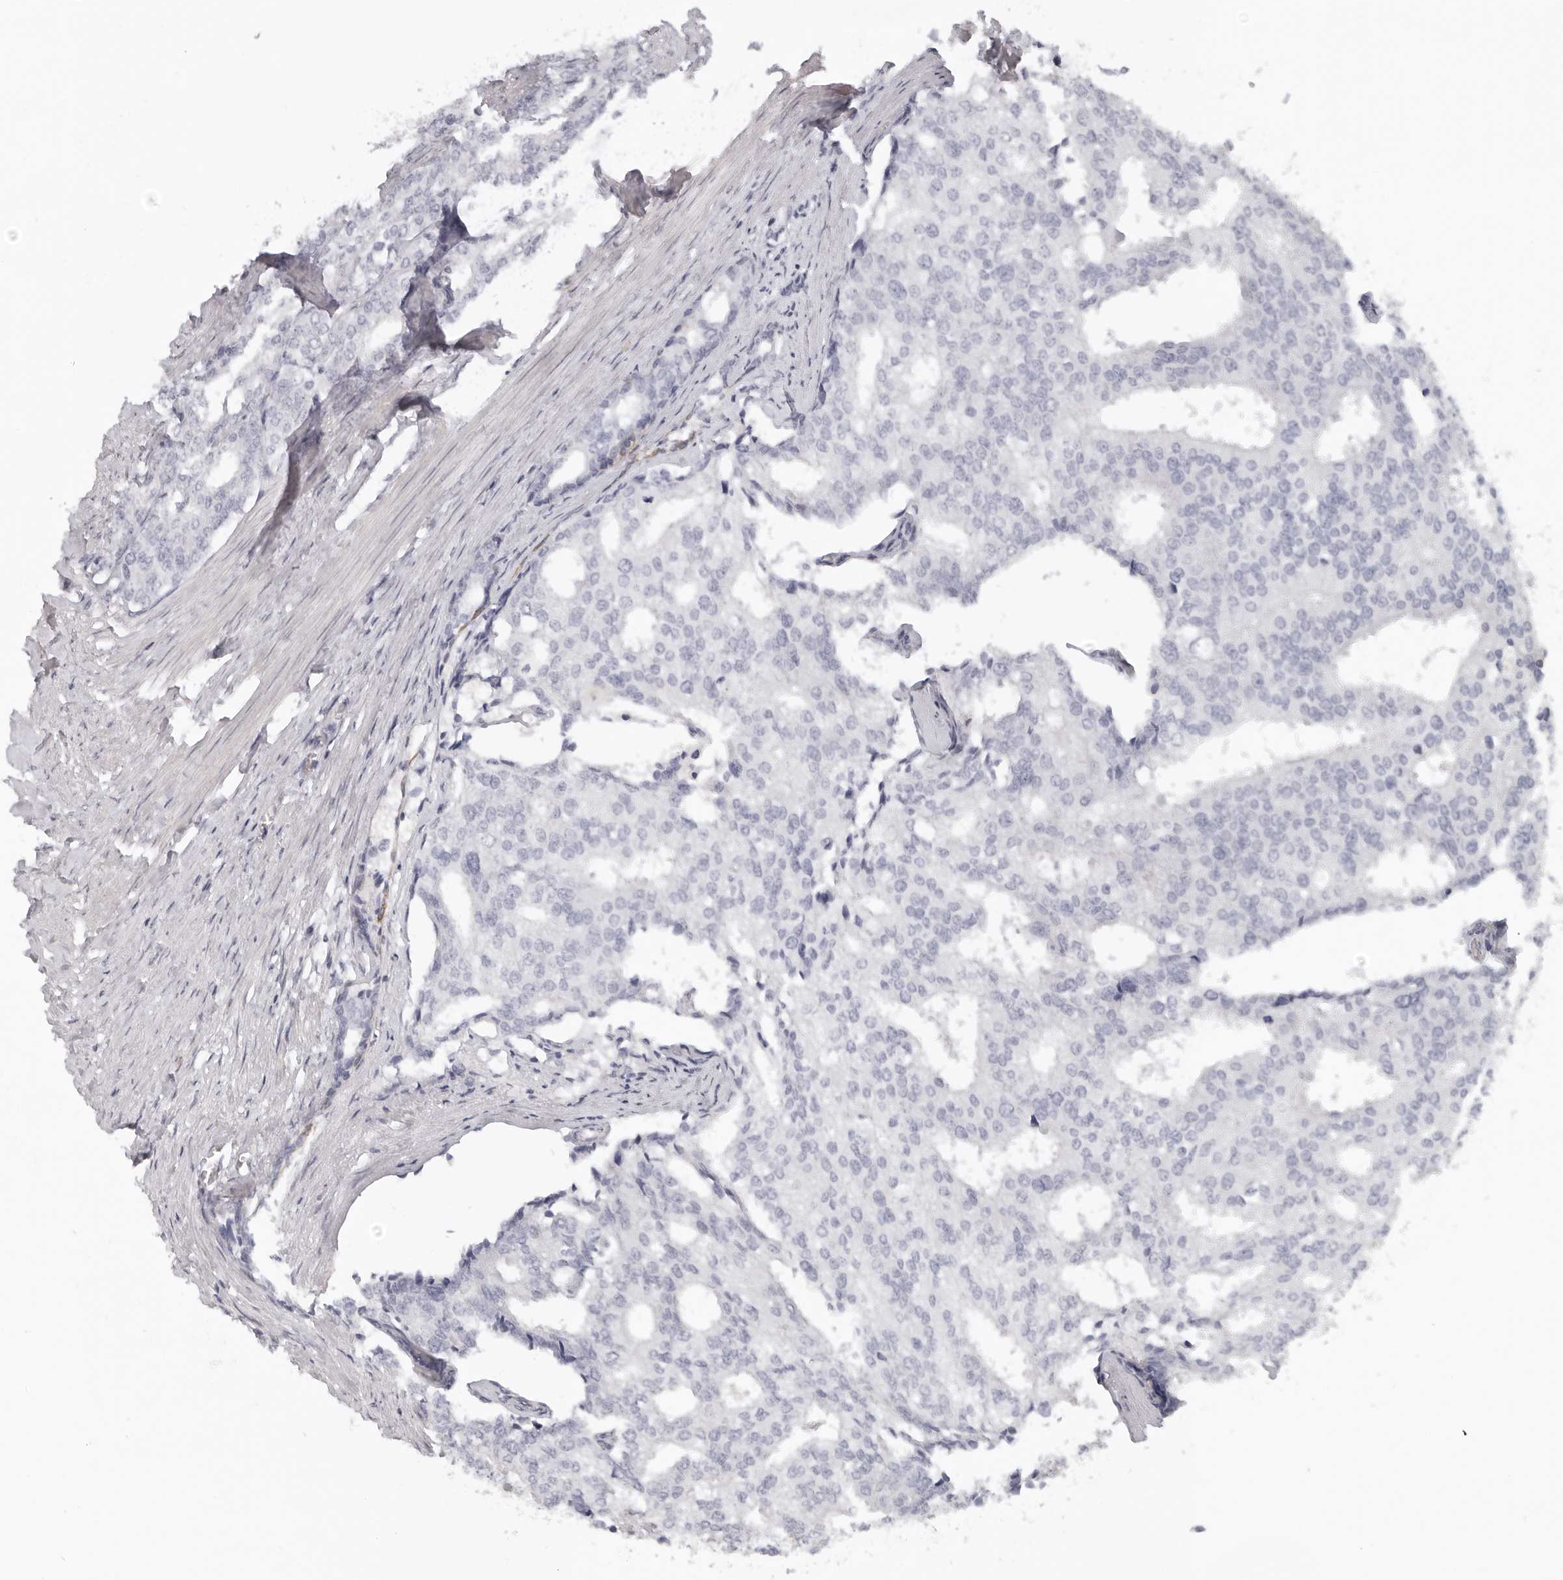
{"staining": {"intensity": "negative", "quantity": "none", "location": "none"}, "tissue": "prostate cancer", "cell_type": "Tumor cells", "image_type": "cancer", "snomed": [{"axis": "morphology", "description": "Adenocarcinoma, High grade"}, {"axis": "topography", "description": "Prostate"}], "caption": "The photomicrograph displays no staining of tumor cells in adenocarcinoma (high-grade) (prostate).", "gene": "RXFP1", "patient": {"sex": "male", "age": 50}}